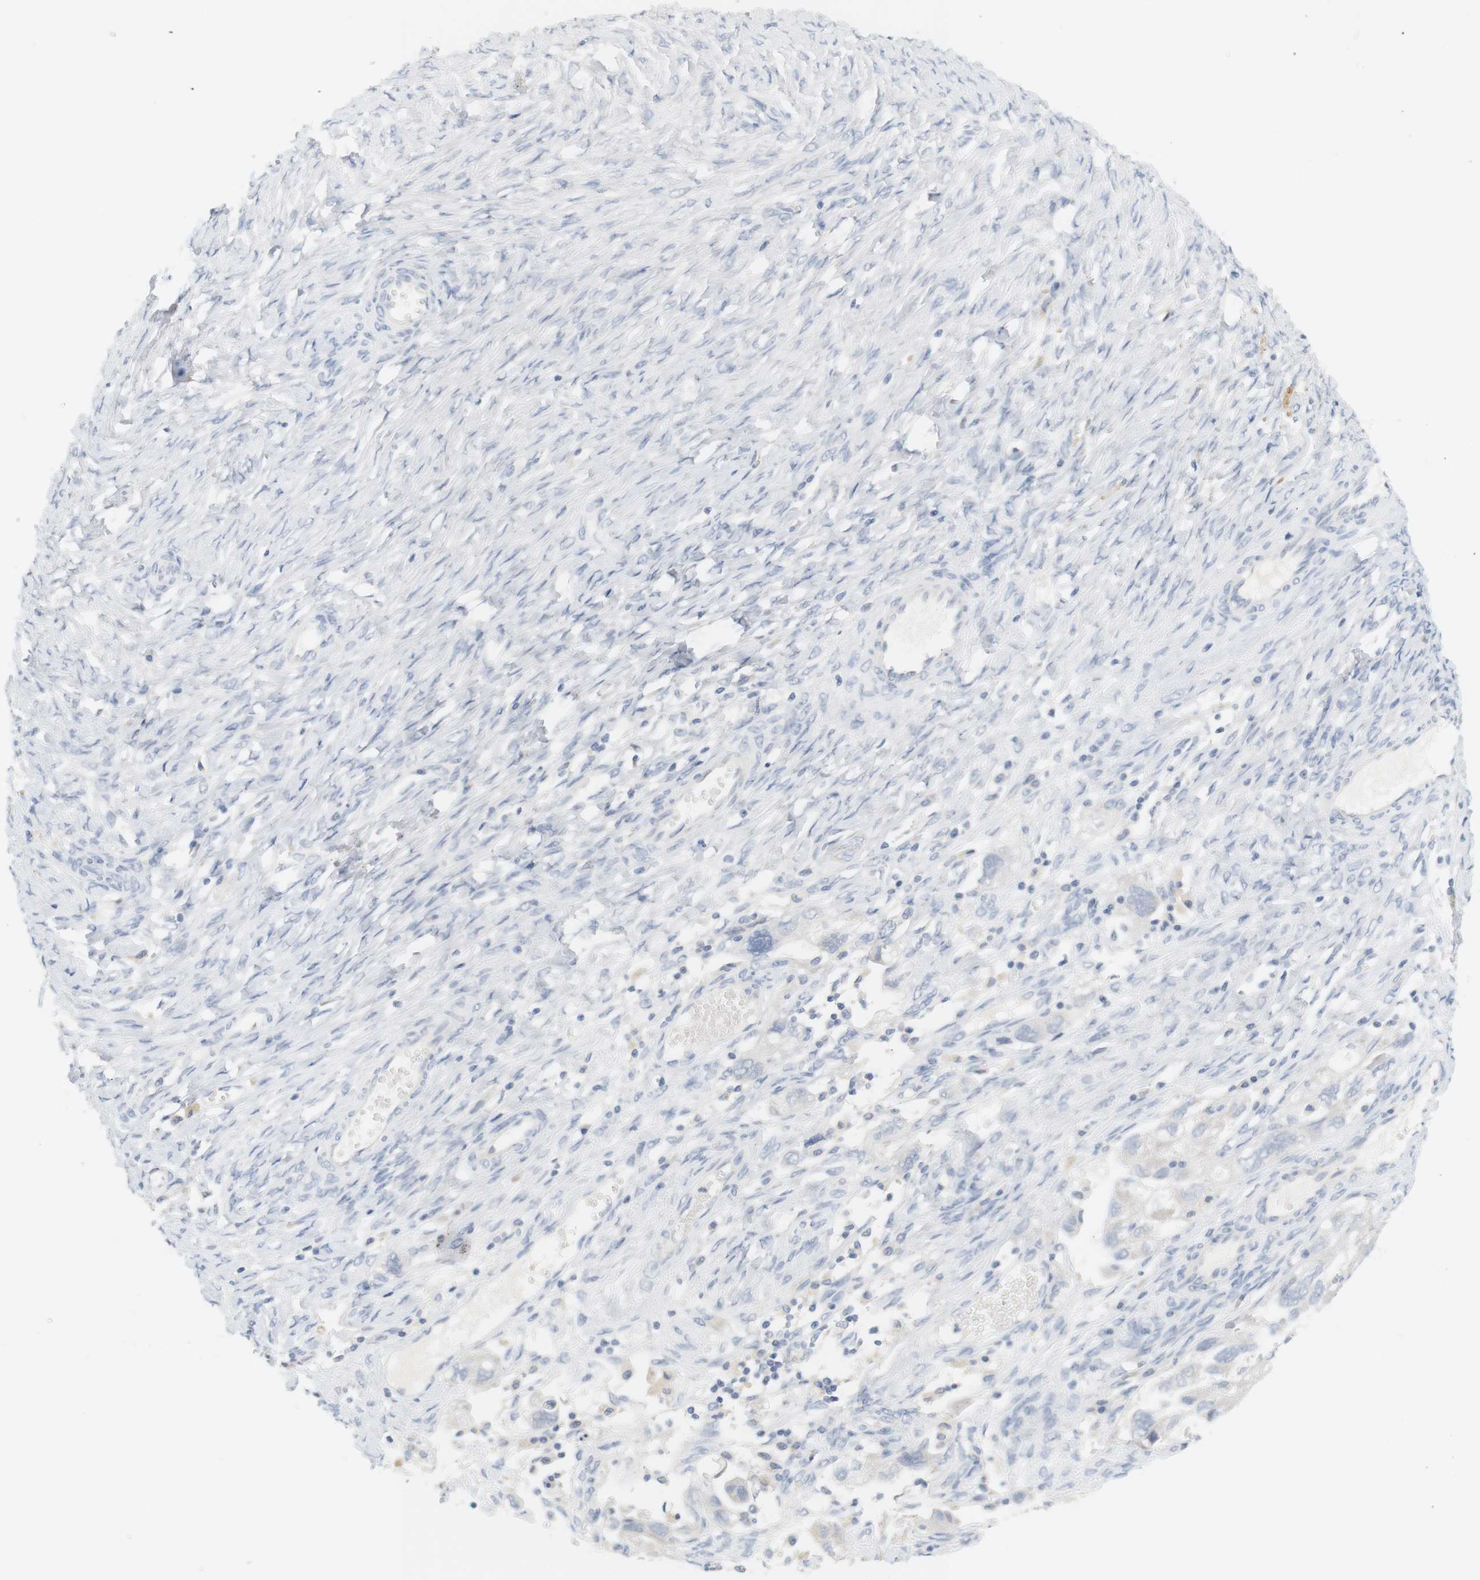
{"staining": {"intensity": "negative", "quantity": "none", "location": "none"}, "tissue": "ovarian cancer", "cell_type": "Tumor cells", "image_type": "cancer", "snomed": [{"axis": "morphology", "description": "Carcinoma, NOS"}, {"axis": "morphology", "description": "Cystadenocarcinoma, serous, NOS"}, {"axis": "topography", "description": "Ovary"}], "caption": "Immunohistochemistry (IHC) photomicrograph of neoplastic tissue: human ovarian cancer (serous cystadenocarcinoma) stained with DAB (3,3'-diaminobenzidine) exhibits no significant protein staining in tumor cells.", "gene": "OPRM1", "patient": {"sex": "female", "age": 69}}